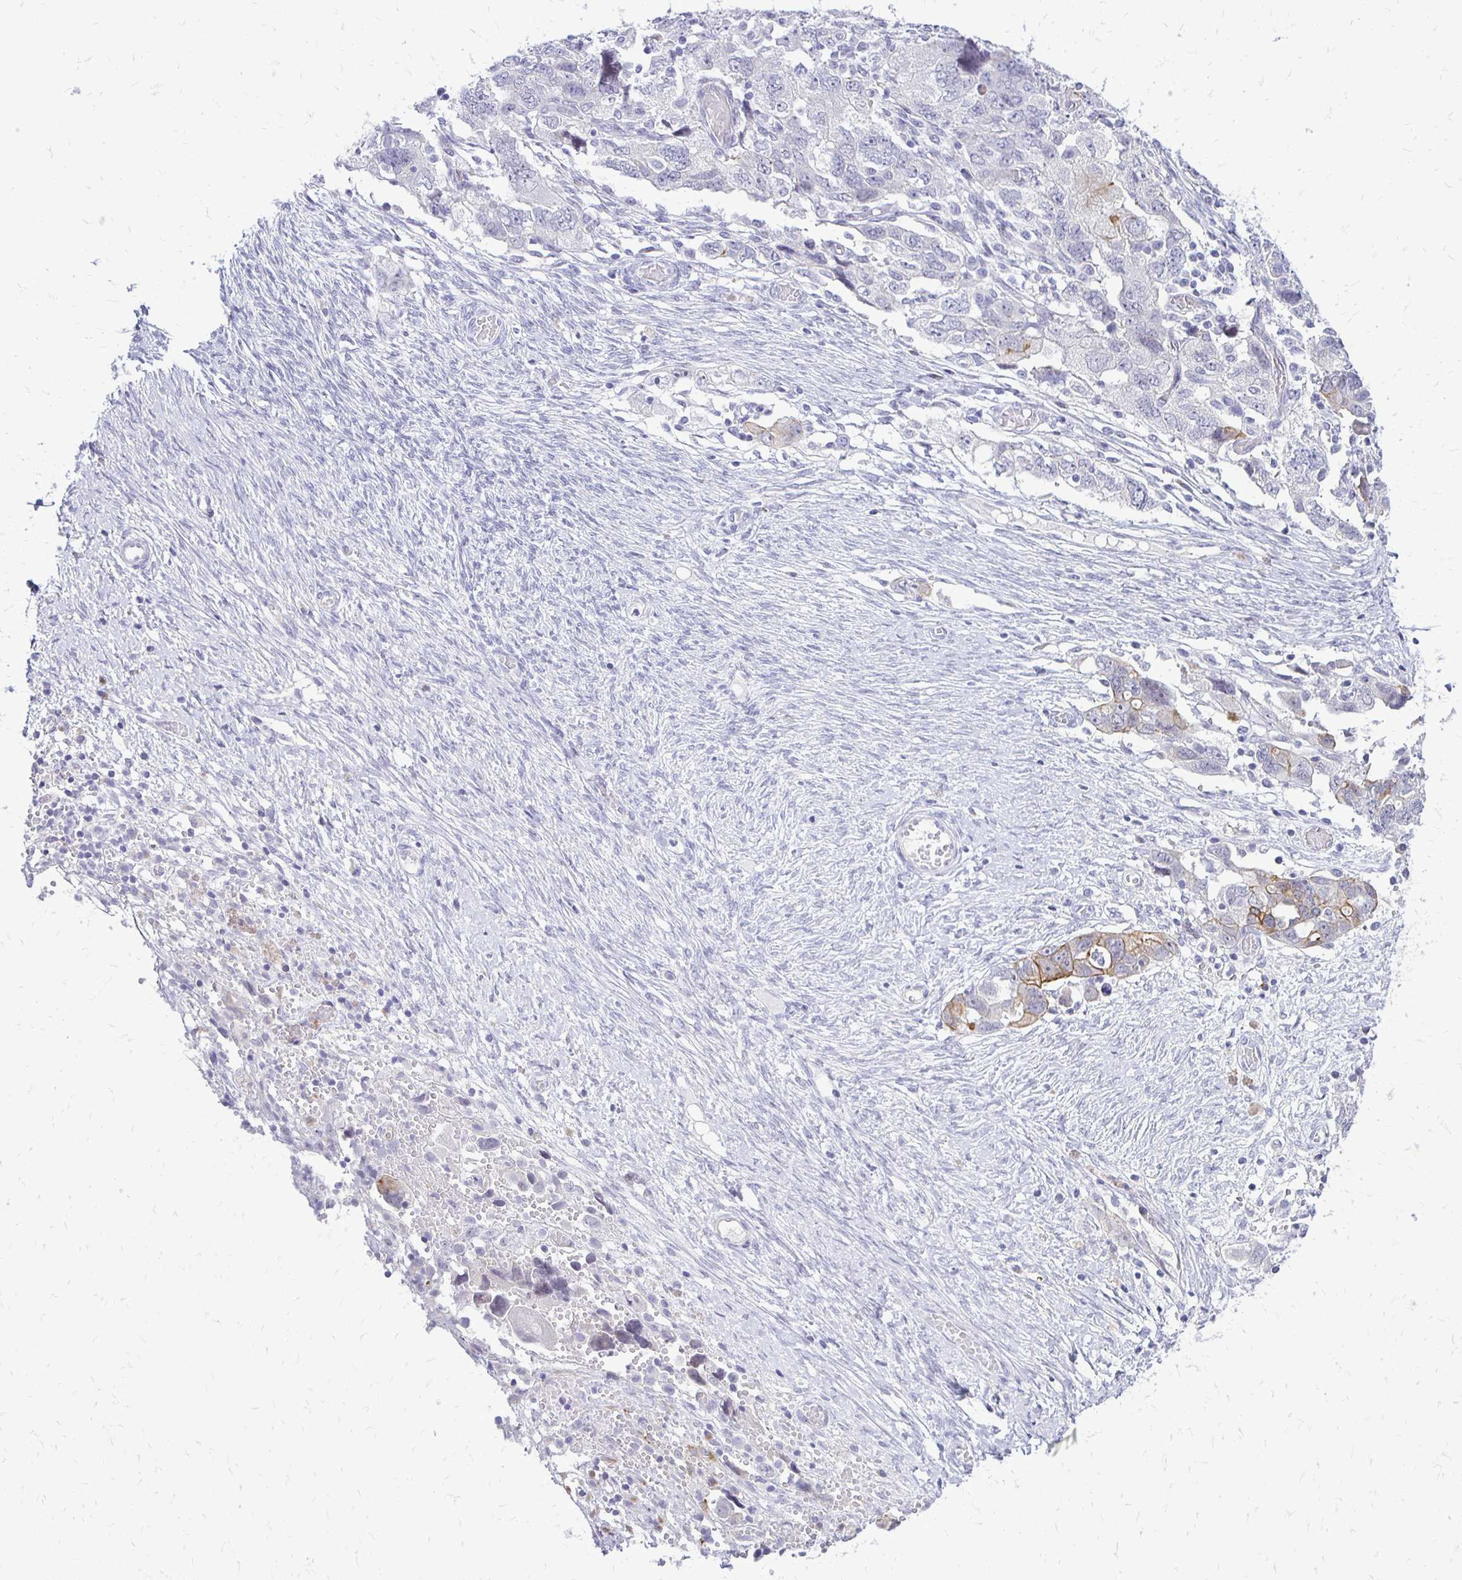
{"staining": {"intensity": "negative", "quantity": "none", "location": "none"}, "tissue": "ovarian cancer", "cell_type": "Tumor cells", "image_type": "cancer", "snomed": [{"axis": "morphology", "description": "Carcinoma, NOS"}, {"axis": "morphology", "description": "Cystadenocarcinoma, serous, NOS"}, {"axis": "topography", "description": "Ovary"}], "caption": "Carcinoma (ovarian) stained for a protein using IHC shows no positivity tumor cells.", "gene": "EPYC", "patient": {"sex": "female", "age": 69}}